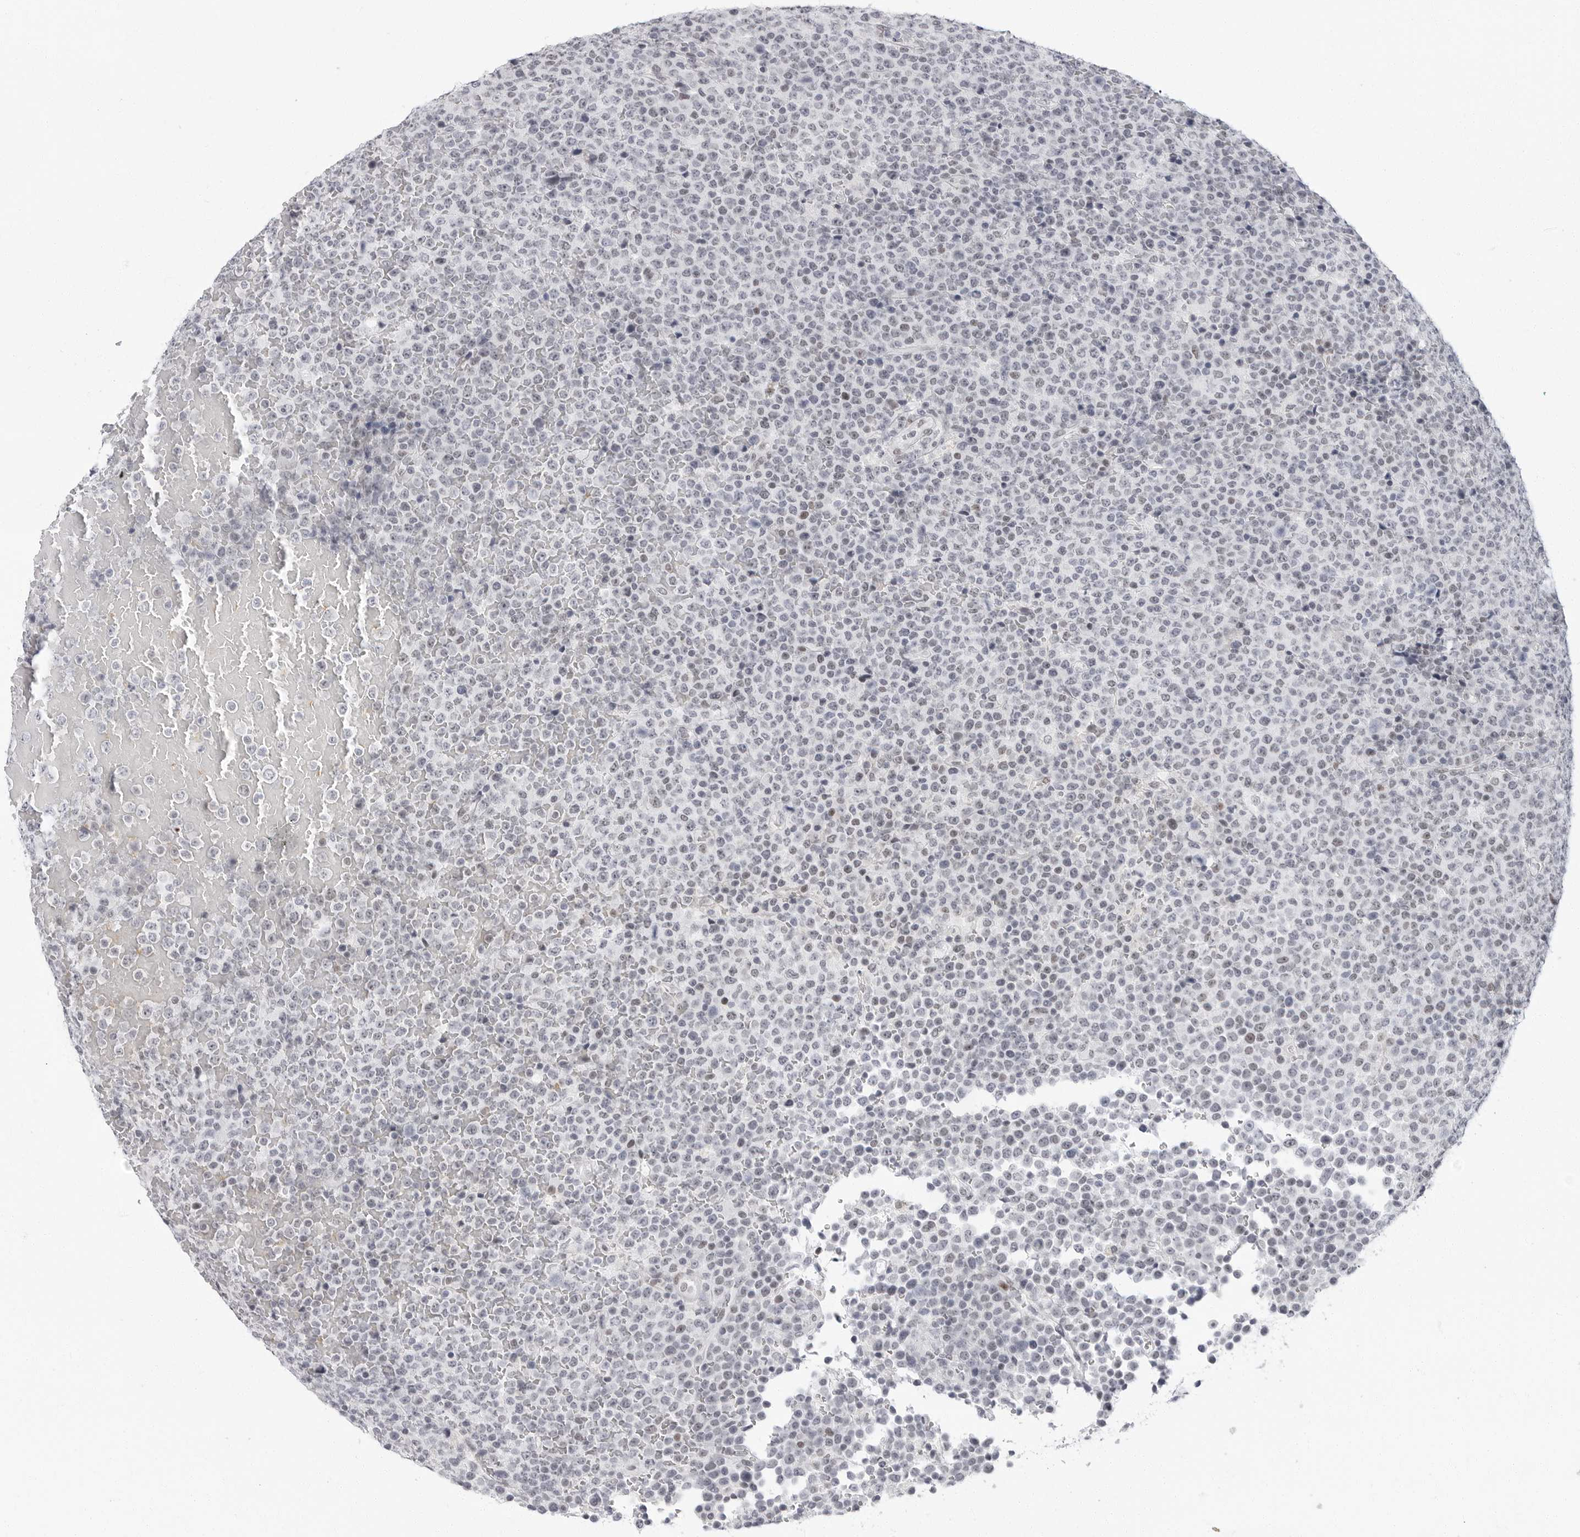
{"staining": {"intensity": "weak", "quantity": "<25%", "location": "nuclear"}, "tissue": "lymphoma", "cell_type": "Tumor cells", "image_type": "cancer", "snomed": [{"axis": "morphology", "description": "Malignant lymphoma, non-Hodgkin's type, High grade"}, {"axis": "topography", "description": "Lymph node"}], "caption": "High magnification brightfield microscopy of high-grade malignant lymphoma, non-Hodgkin's type stained with DAB (brown) and counterstained with hematoxylin (blue): tumor cells show no significant expression.", "gene": "VEZF1", "patient": {"sex": "male", "age": 13}}